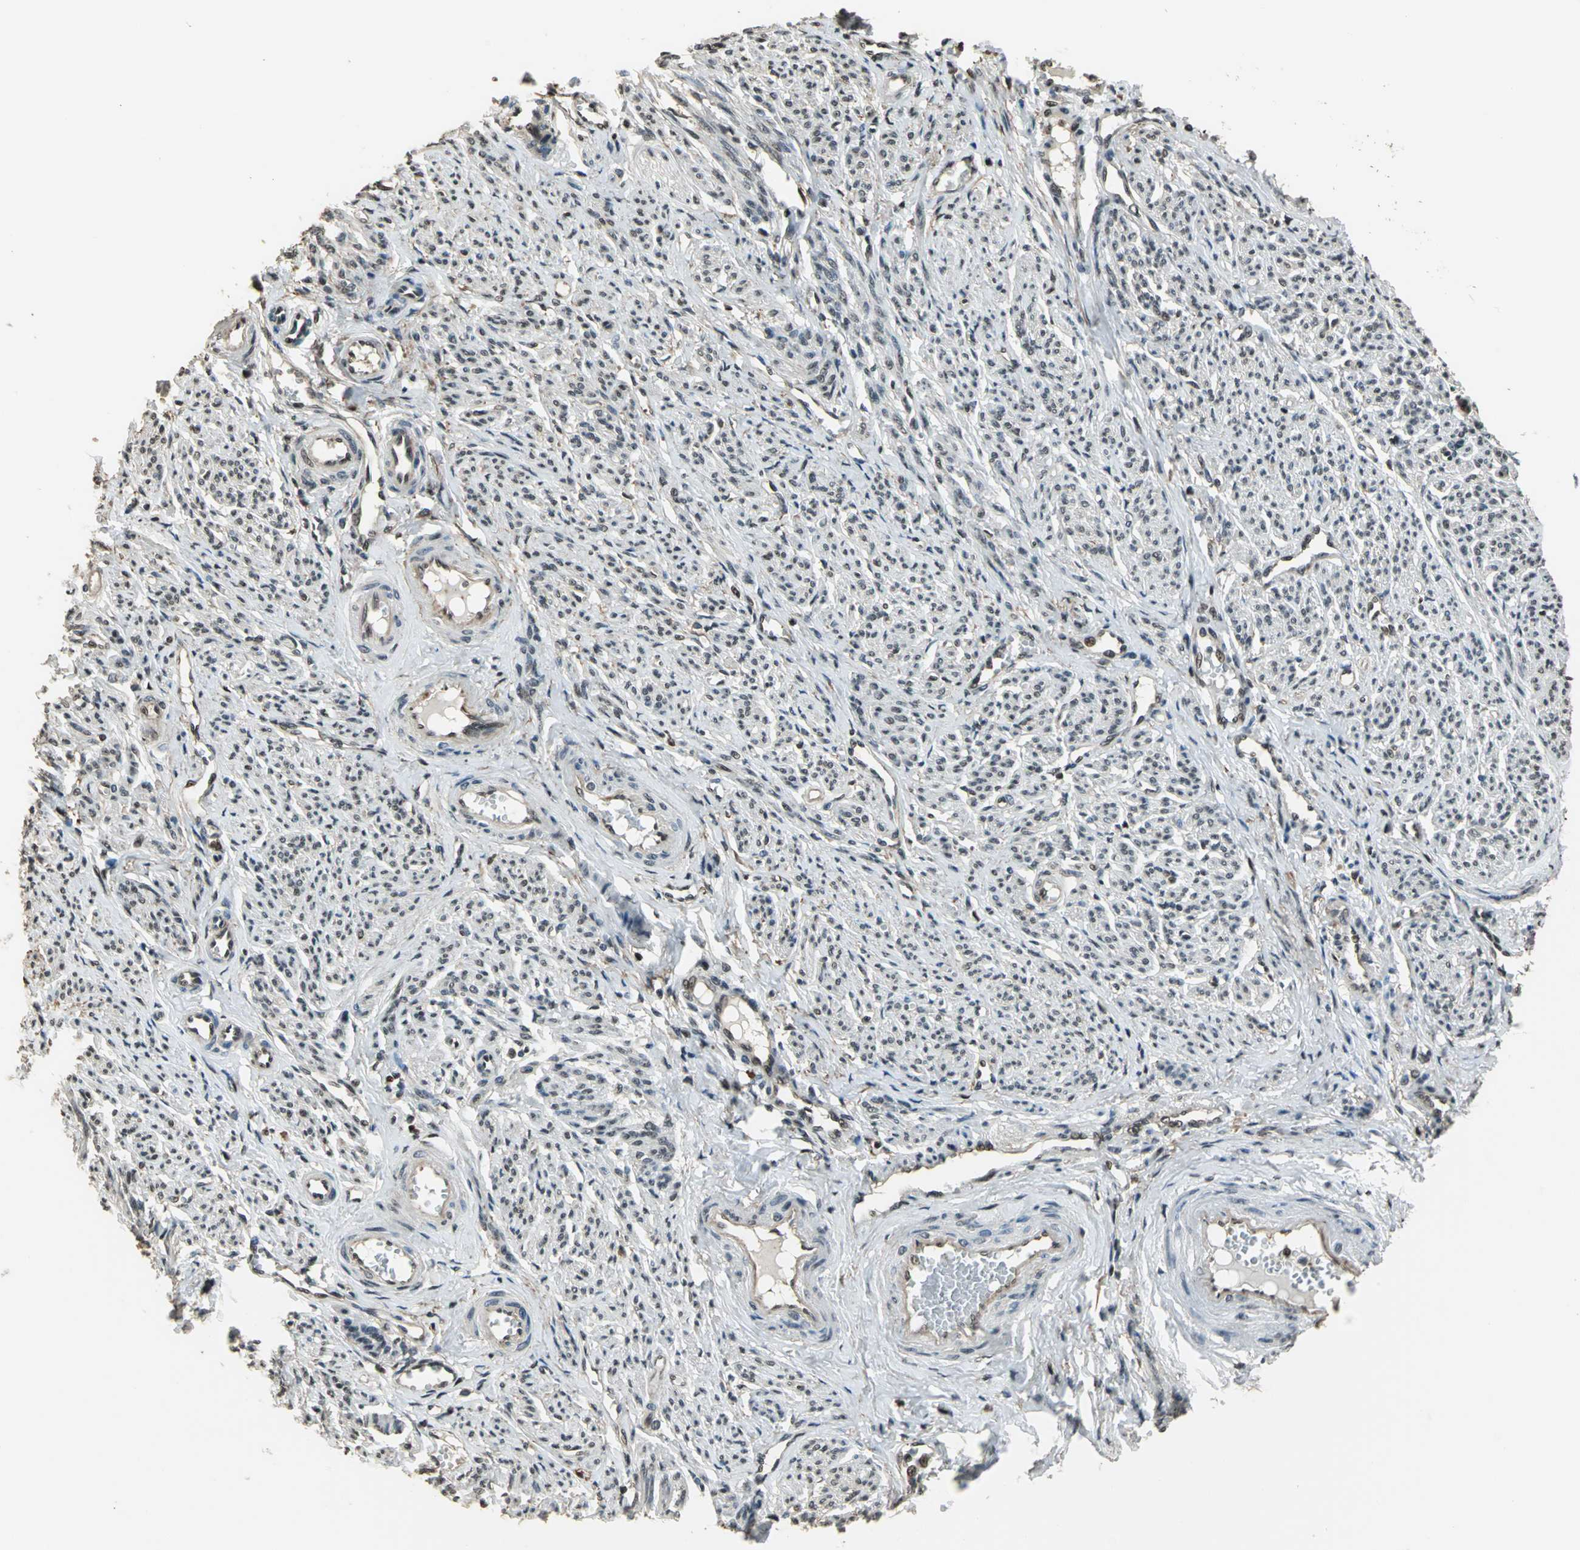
{"staining": {"intensity": "moderate", "quantity": "25%-75%", "location": "nuclear"}, "tissue": "smooth muscle", "cell_type": "Smooth muscle cells", "image_type": "normal", "snomed": [{"axis": "morphology", "description": "Normal tissue, NOS"}, {"axis": "topography", "description": "Smooth muscle"}], "caption": "This photomicrograph displays IHC staining of unremarkable smooth muscle, with medium moderate nuclear positivity in about 25%-75% of smooth muscle cells.", "gene": "MIS18BP1", "patient": {"sex": "female", "age": 65}}